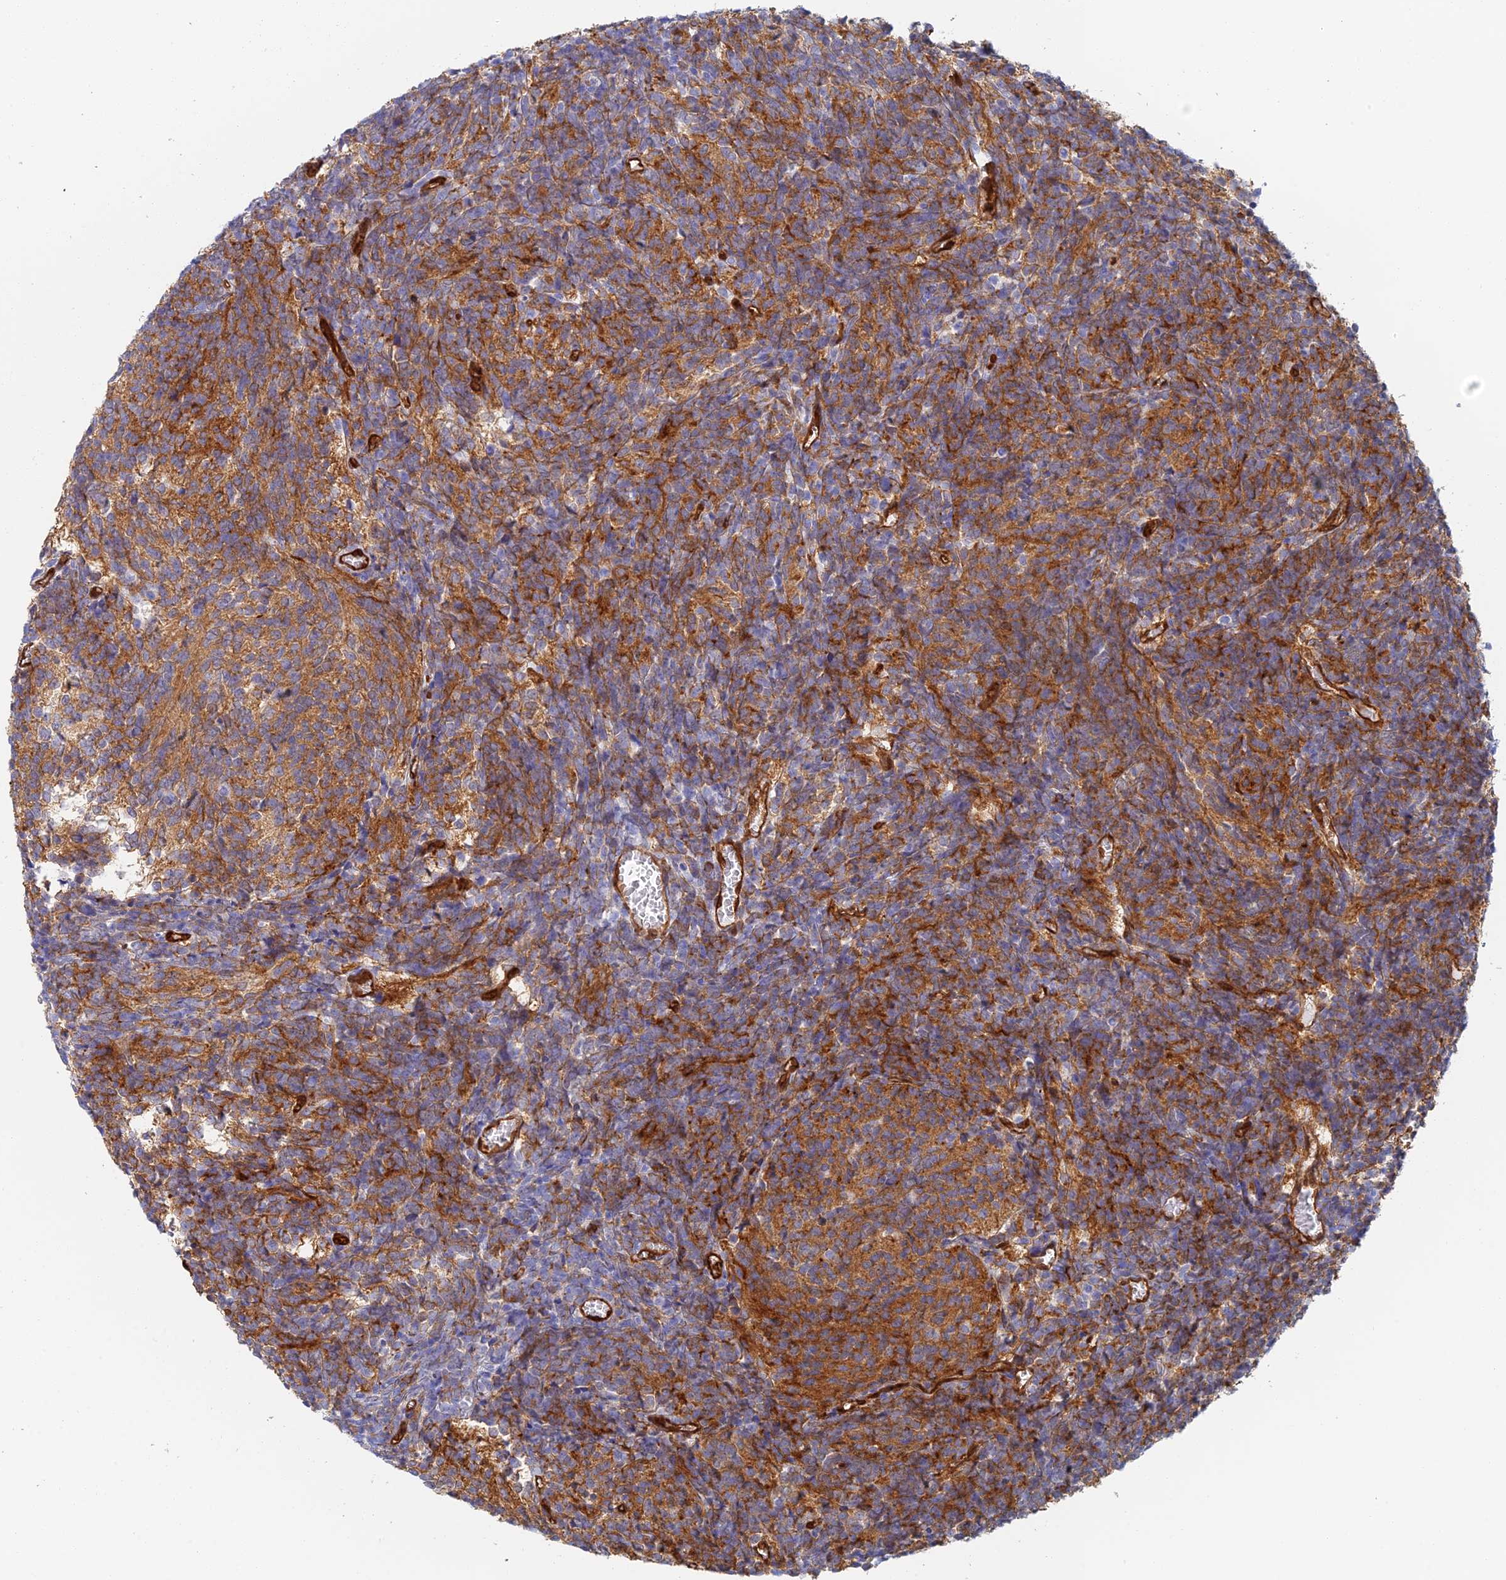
{"staining": {"intensity": "moderate", "quantity": ">75%", "location": "cytoplasmic/membranous"}, "tissue": "glioma", "cell_type": "Tumor cells", "image_type": "cancer", "snomed": [{"axis": "morphology", "description": "Glioma, malignant, Low grade"}, {"axis": "topography", "description": "Brain"}], "caption": "Immunohistochemical staining of glioma displays moderate cytoplasmic/membranous protein staining in about >75% of tumor cells.", "gene": "CRIP2", "patient": {"sex": "female", "age": 1}}